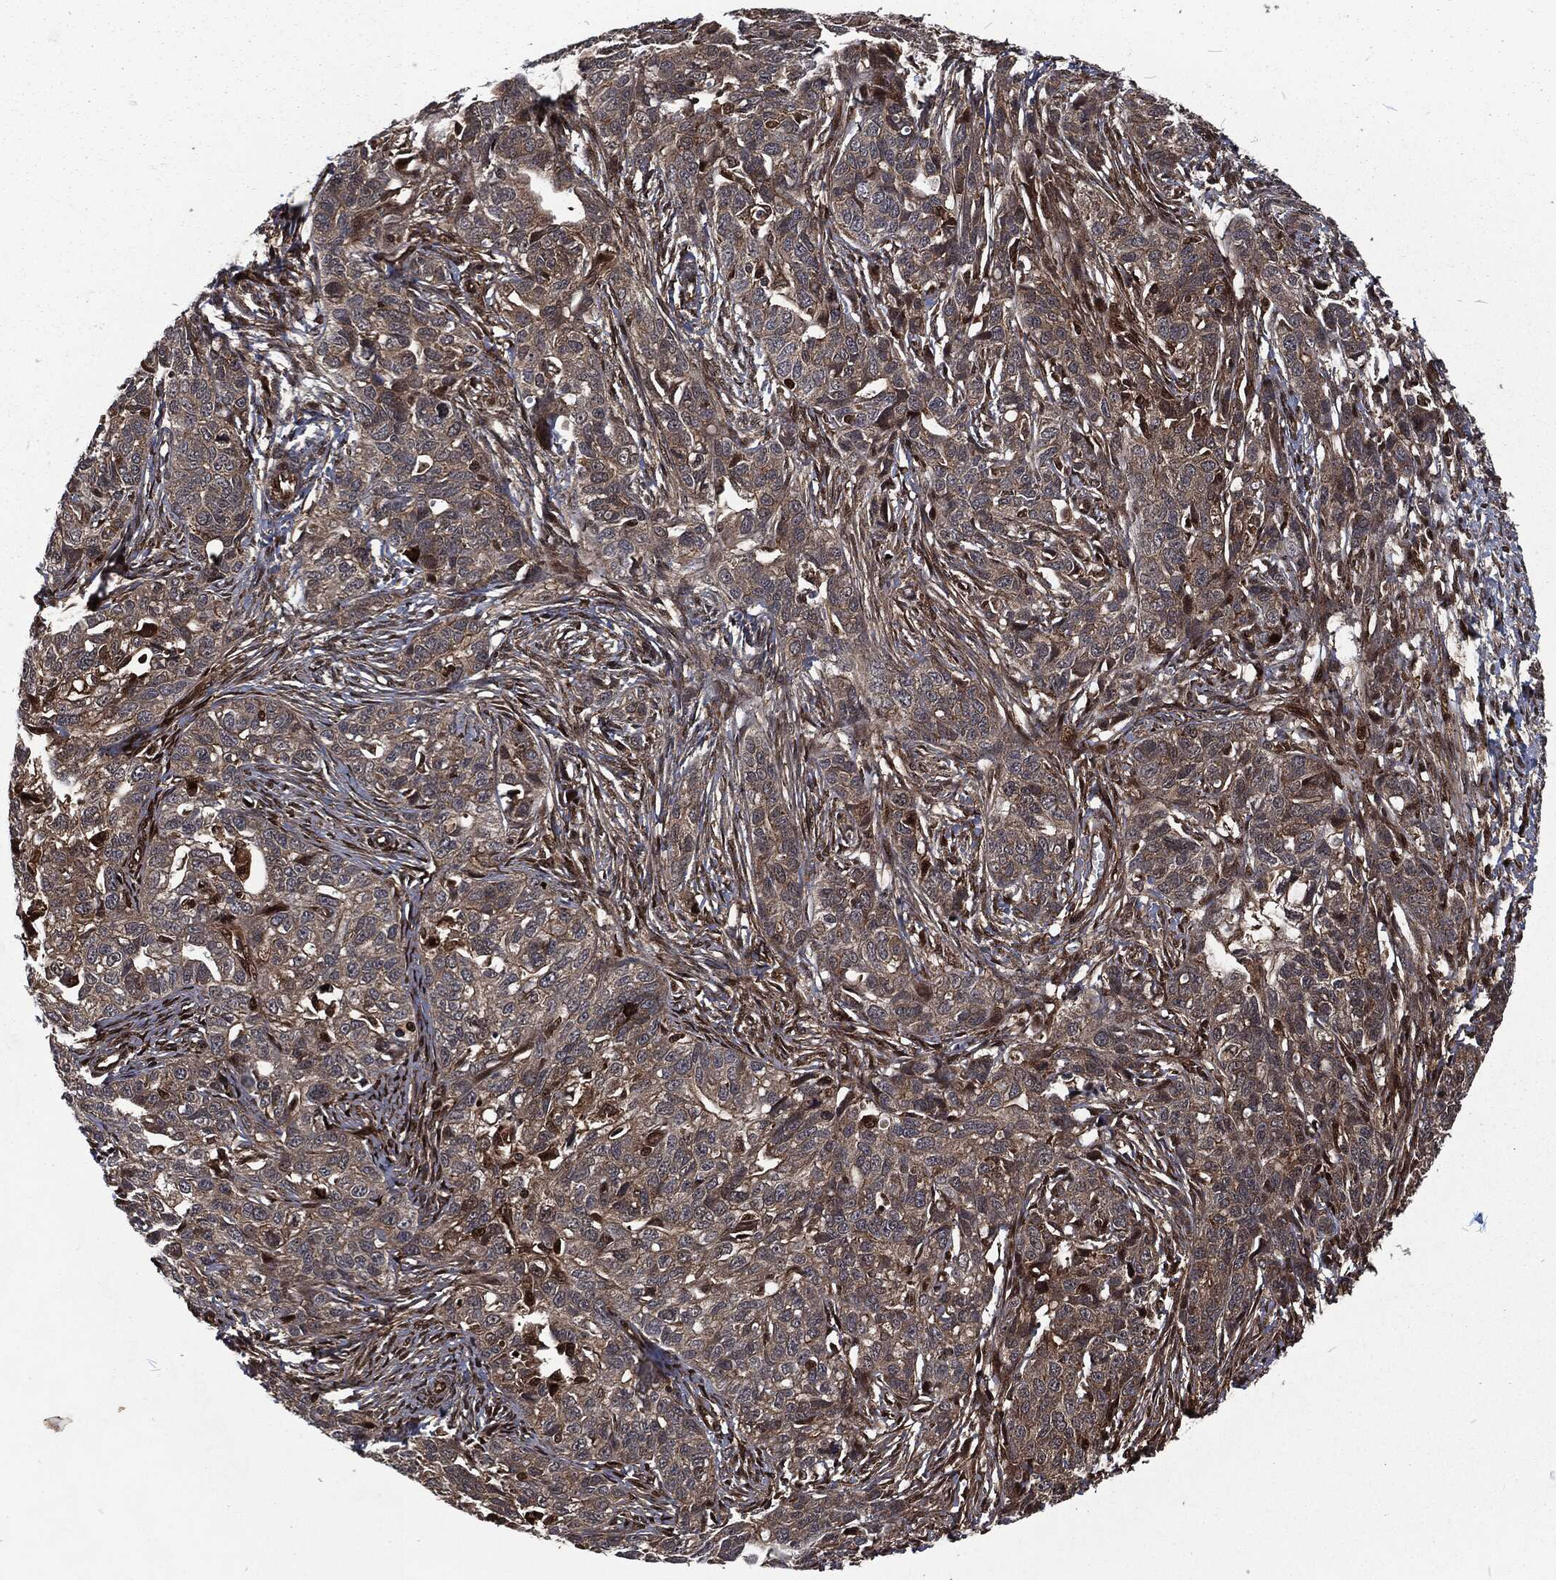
{"staining": {"intensity": "weak", "quantity": ">75%", "location": "cytoplasmic/membranous"}, "tissue": "ovarian cancer", "cell_type": "Tumor cells", "image_type": "cancer", "snomed": [{"axis": "morphology", "description": "Cystadenocarcinoma, serous, NOS"}, {"axis": "topography", "description": "Ovary"}], "caption": "High-power microscopy captured an immunohistochemistry (IHC) micrograph of serous cystadenocarcinoma (ovarian), revealing weak cytoplasmic/membranous expression in about >75% of tumor cells. The staining was performed using DAB (3,3'-diaminobenzidine), with brown indicating positive protein expression. Nuclei are stained blue with hematoxylin.", "gene": "CMPK2", "patient": {"sex": "female", "age": 71}}